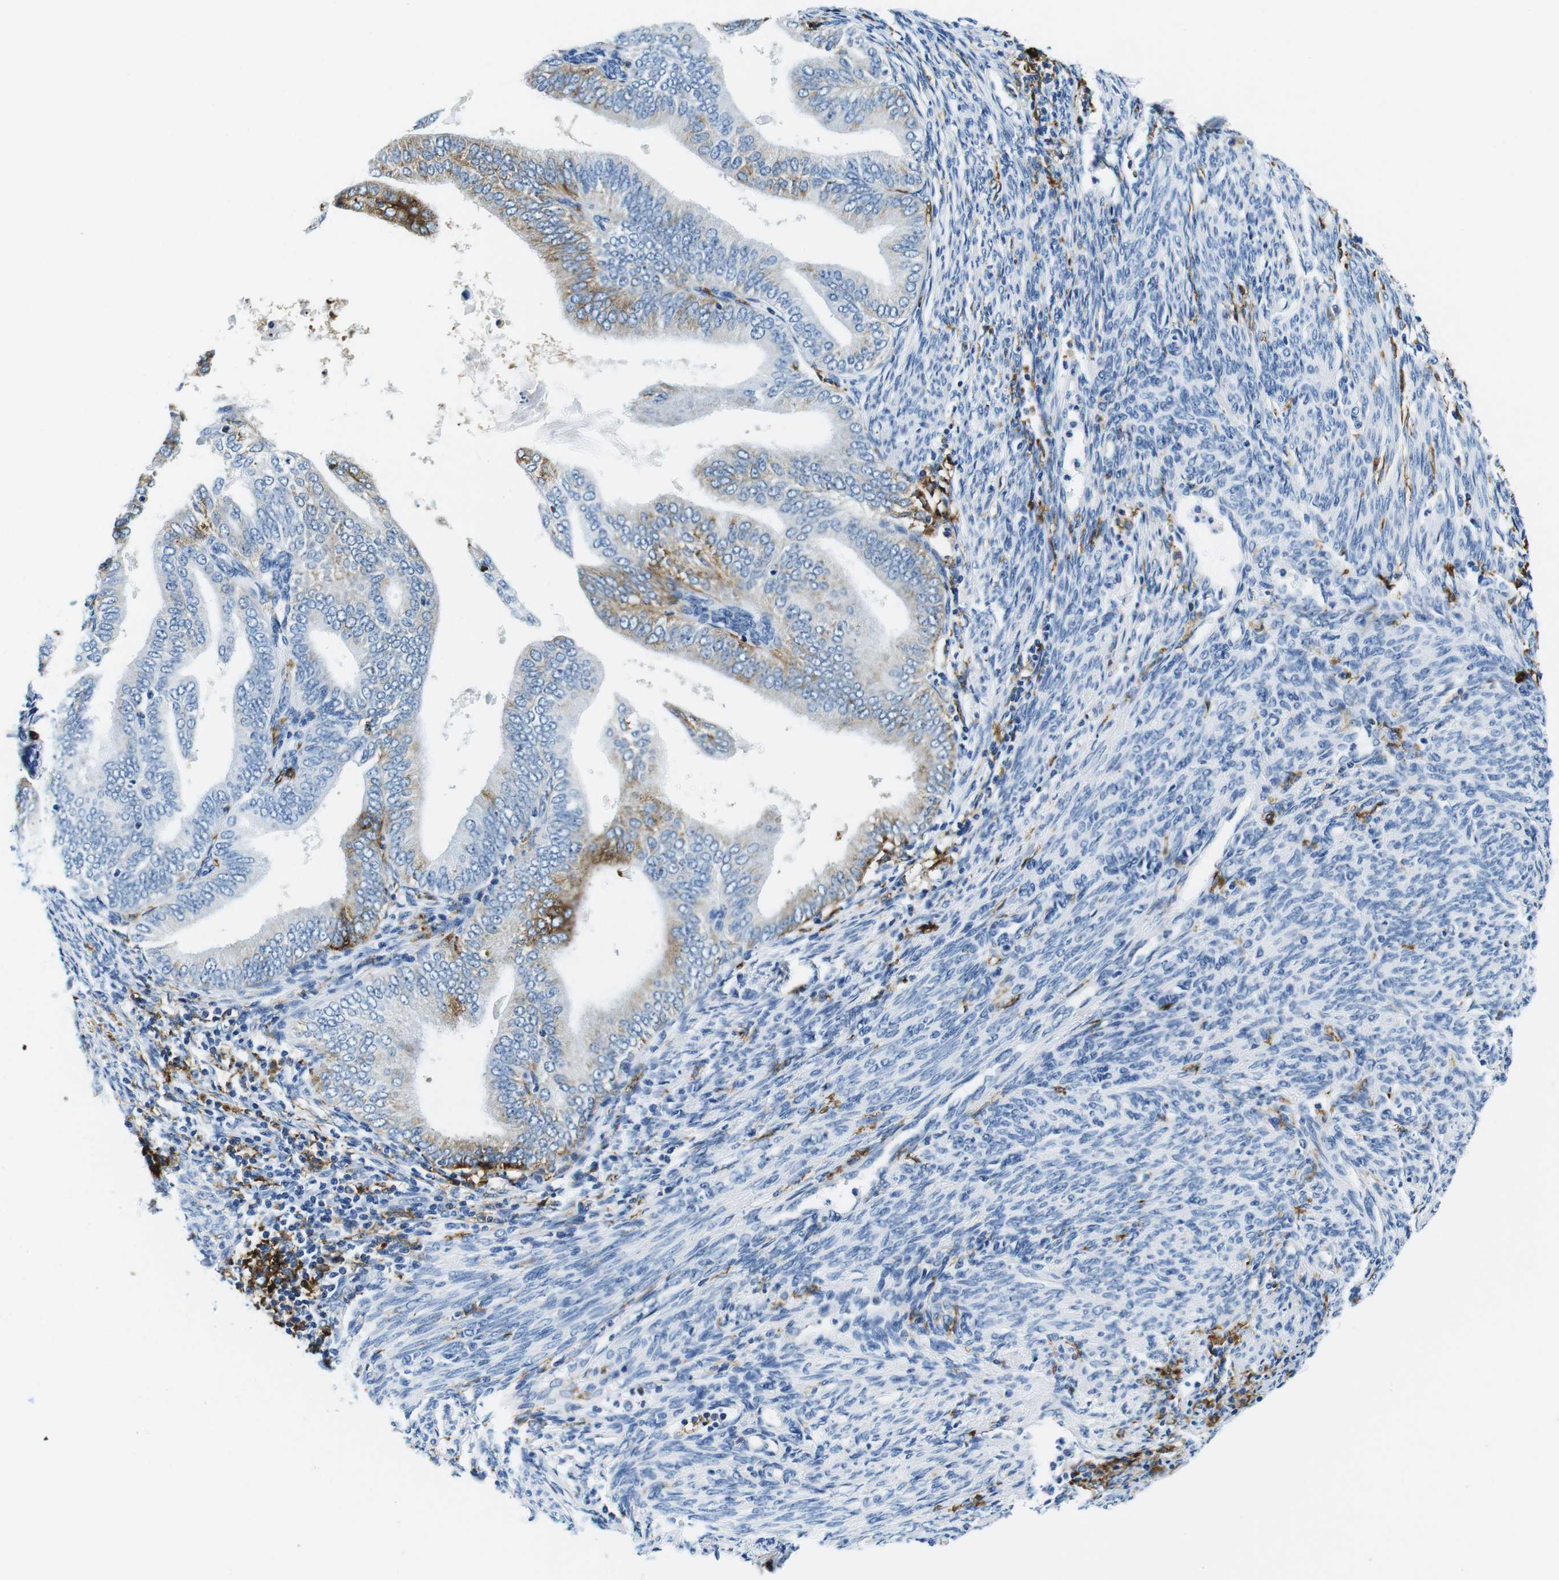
{"staining": {"intensity": "weak", "quantity": "<25%", "location": "cytoplasmic/membranous"}, "tissue": "endometrial cancer", "cell_type": "Tumor cells", "image_type": "cancer", "snomed": [{"axis": "morphology", "description": "Adenocarcinoma, NOS"}, {"axis": "topography", "description": "Endometrium"}], "caption": "Tumor cells show no significant protein staining in endometrial cancer.", "gene": "HLA-DRB1", "patient": {"sex": "female", "age": 58}}